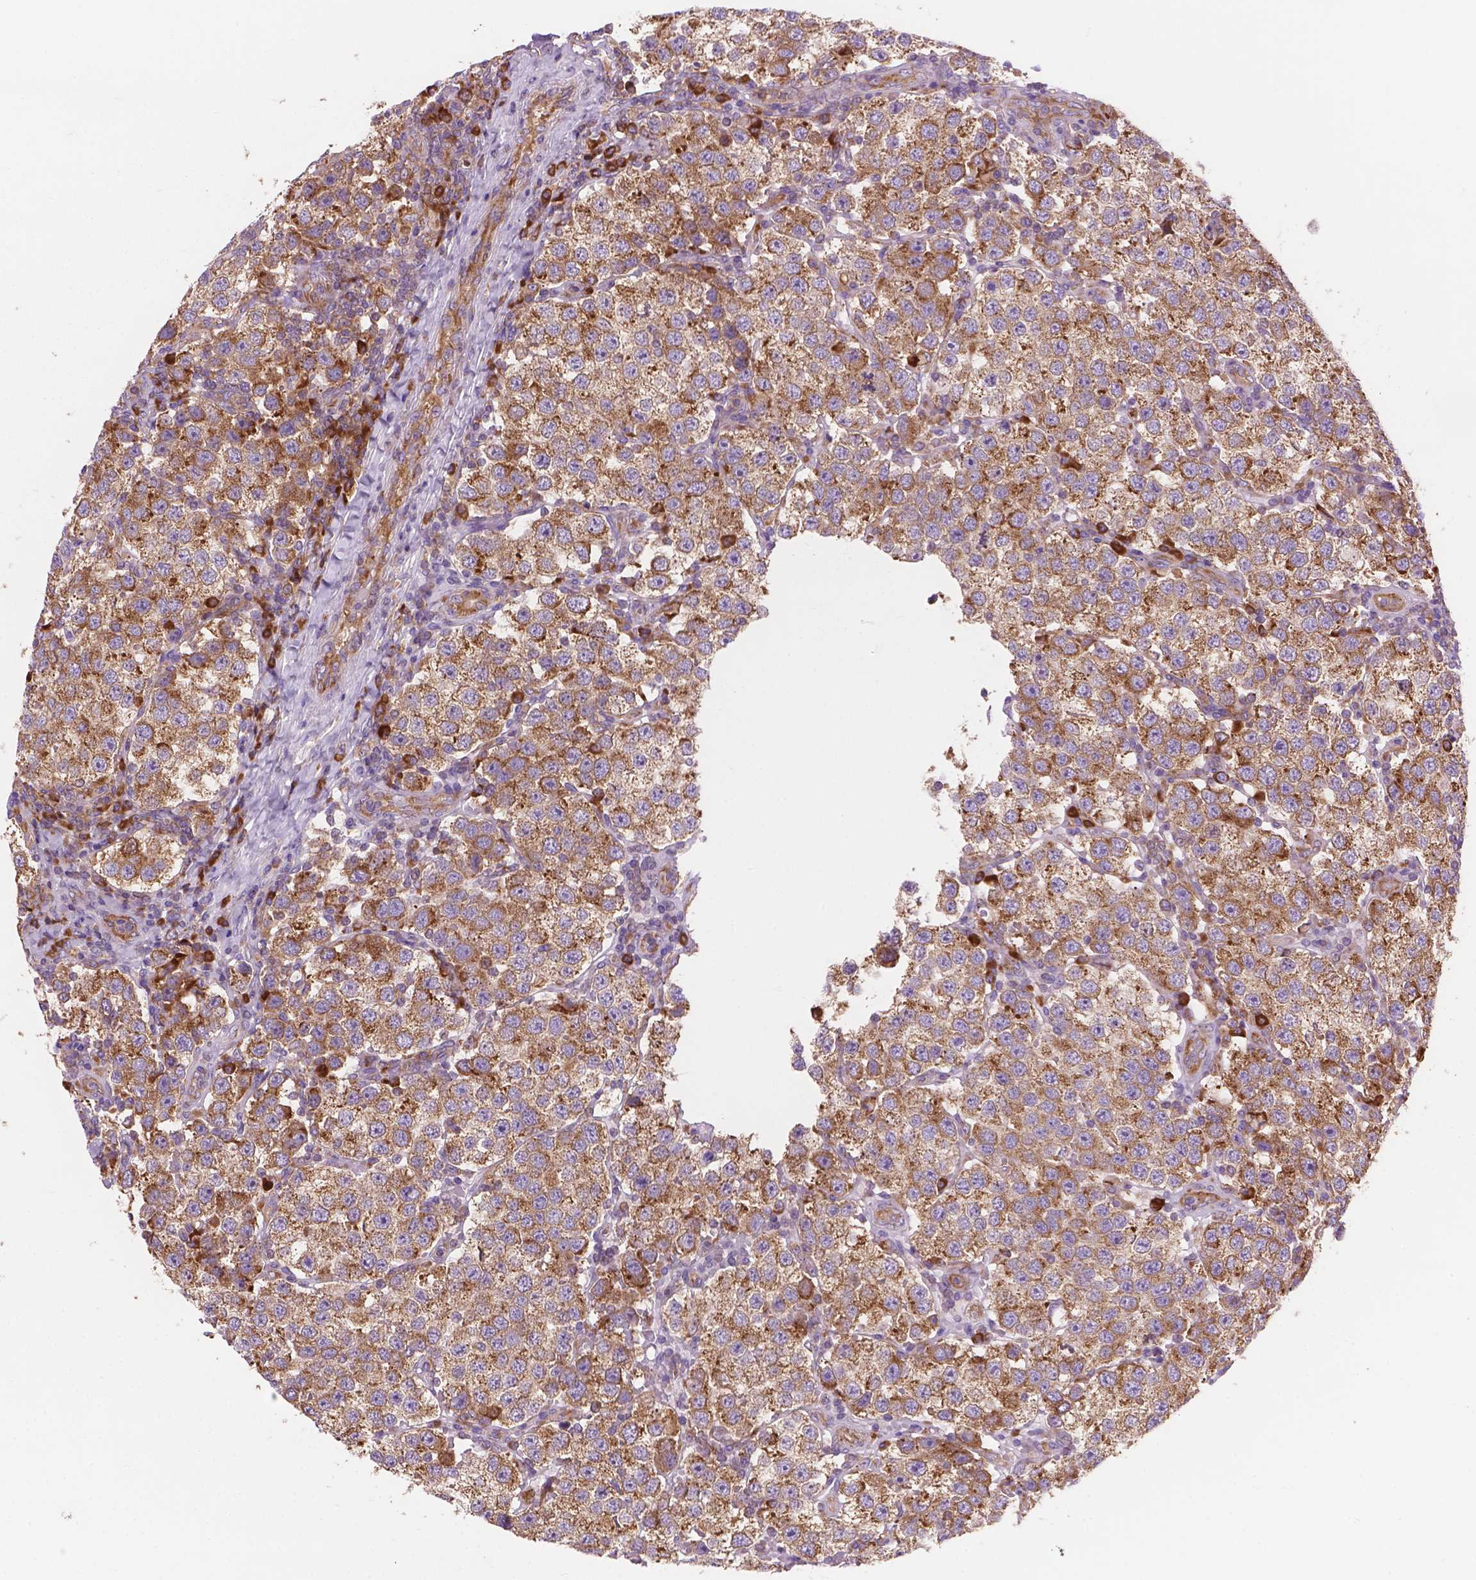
{"staining": {"intensity": "moderate", "quantity": ">75%", "location": "cytoplasmic/membranous"}, "tissue": "testis cancer", "cell_type": "Tumor cells", "image_type": "cancer", "snomed": [{"axis": "morphology", "description": "Seminoma, NOS"}, {"axis": "topography", "description": "Testis"}], "caption": "Tumor cells exhibit medium levels of moderate cytoplasmic/membranous positivity in about >75% of cells in human testis cancer.", "gene": "RPL37A", "patient": {"sex": "male", "age": 37}}